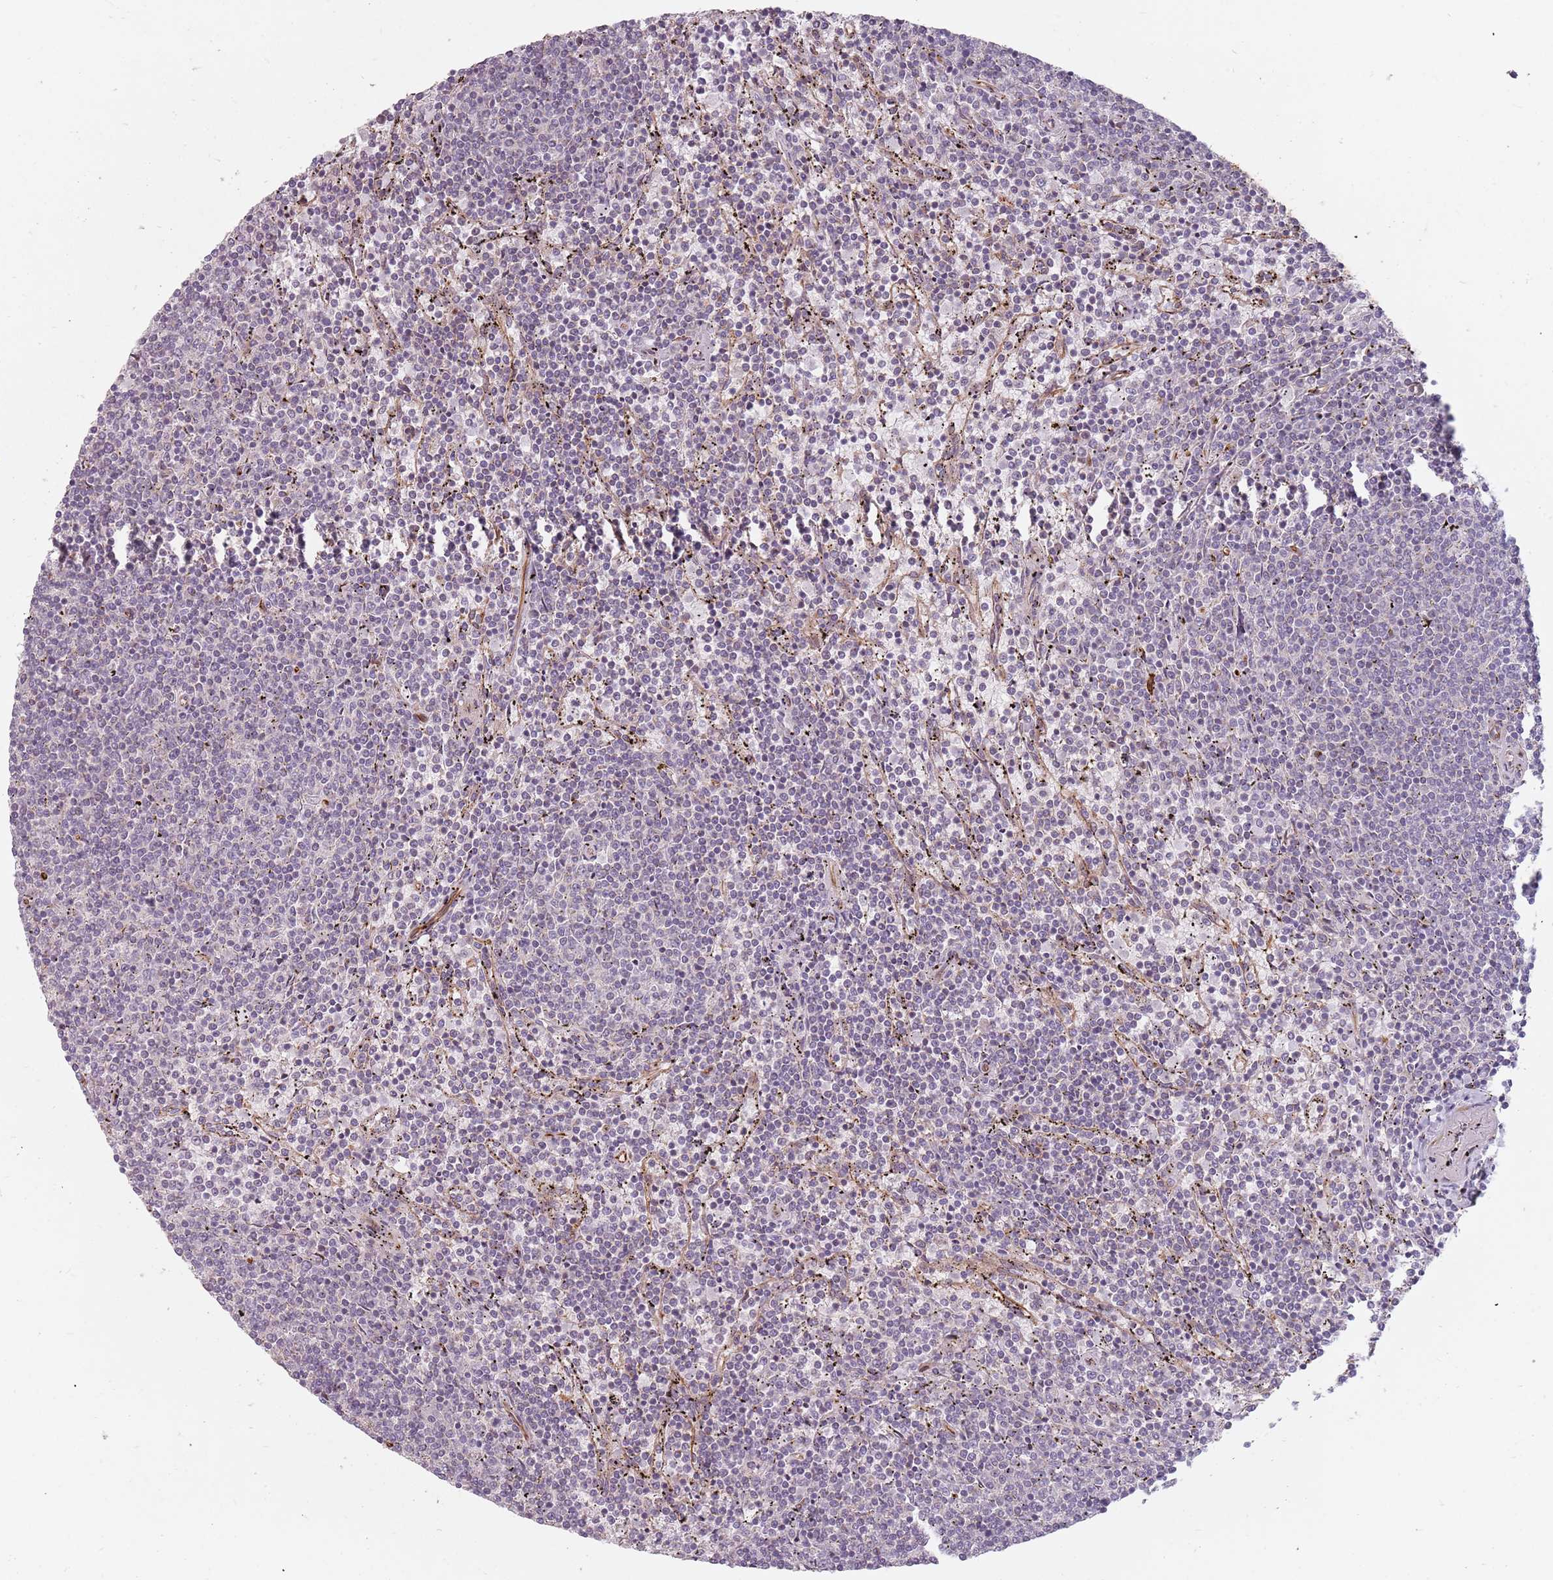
{"staining": {"intensity": "negative", "quantity": "none", "location": "none"}, "tissue": "lymphoma", "cell_type": "Tumor cells", "image_type": "cancer", "snomed": [{"axis": "morphology", "description": "Malignant lymphoma, non-Hodgkin's type, Low grade"}, {"axis": "topography", "description": "Spleen"}], "caption": "Tumor cells are negative for protein expression in human low-grade malignant lymphoma, non-Hodgkin's type.", "gene": "GAS2L3", "patient": {"sex": "female", "age": 50}}